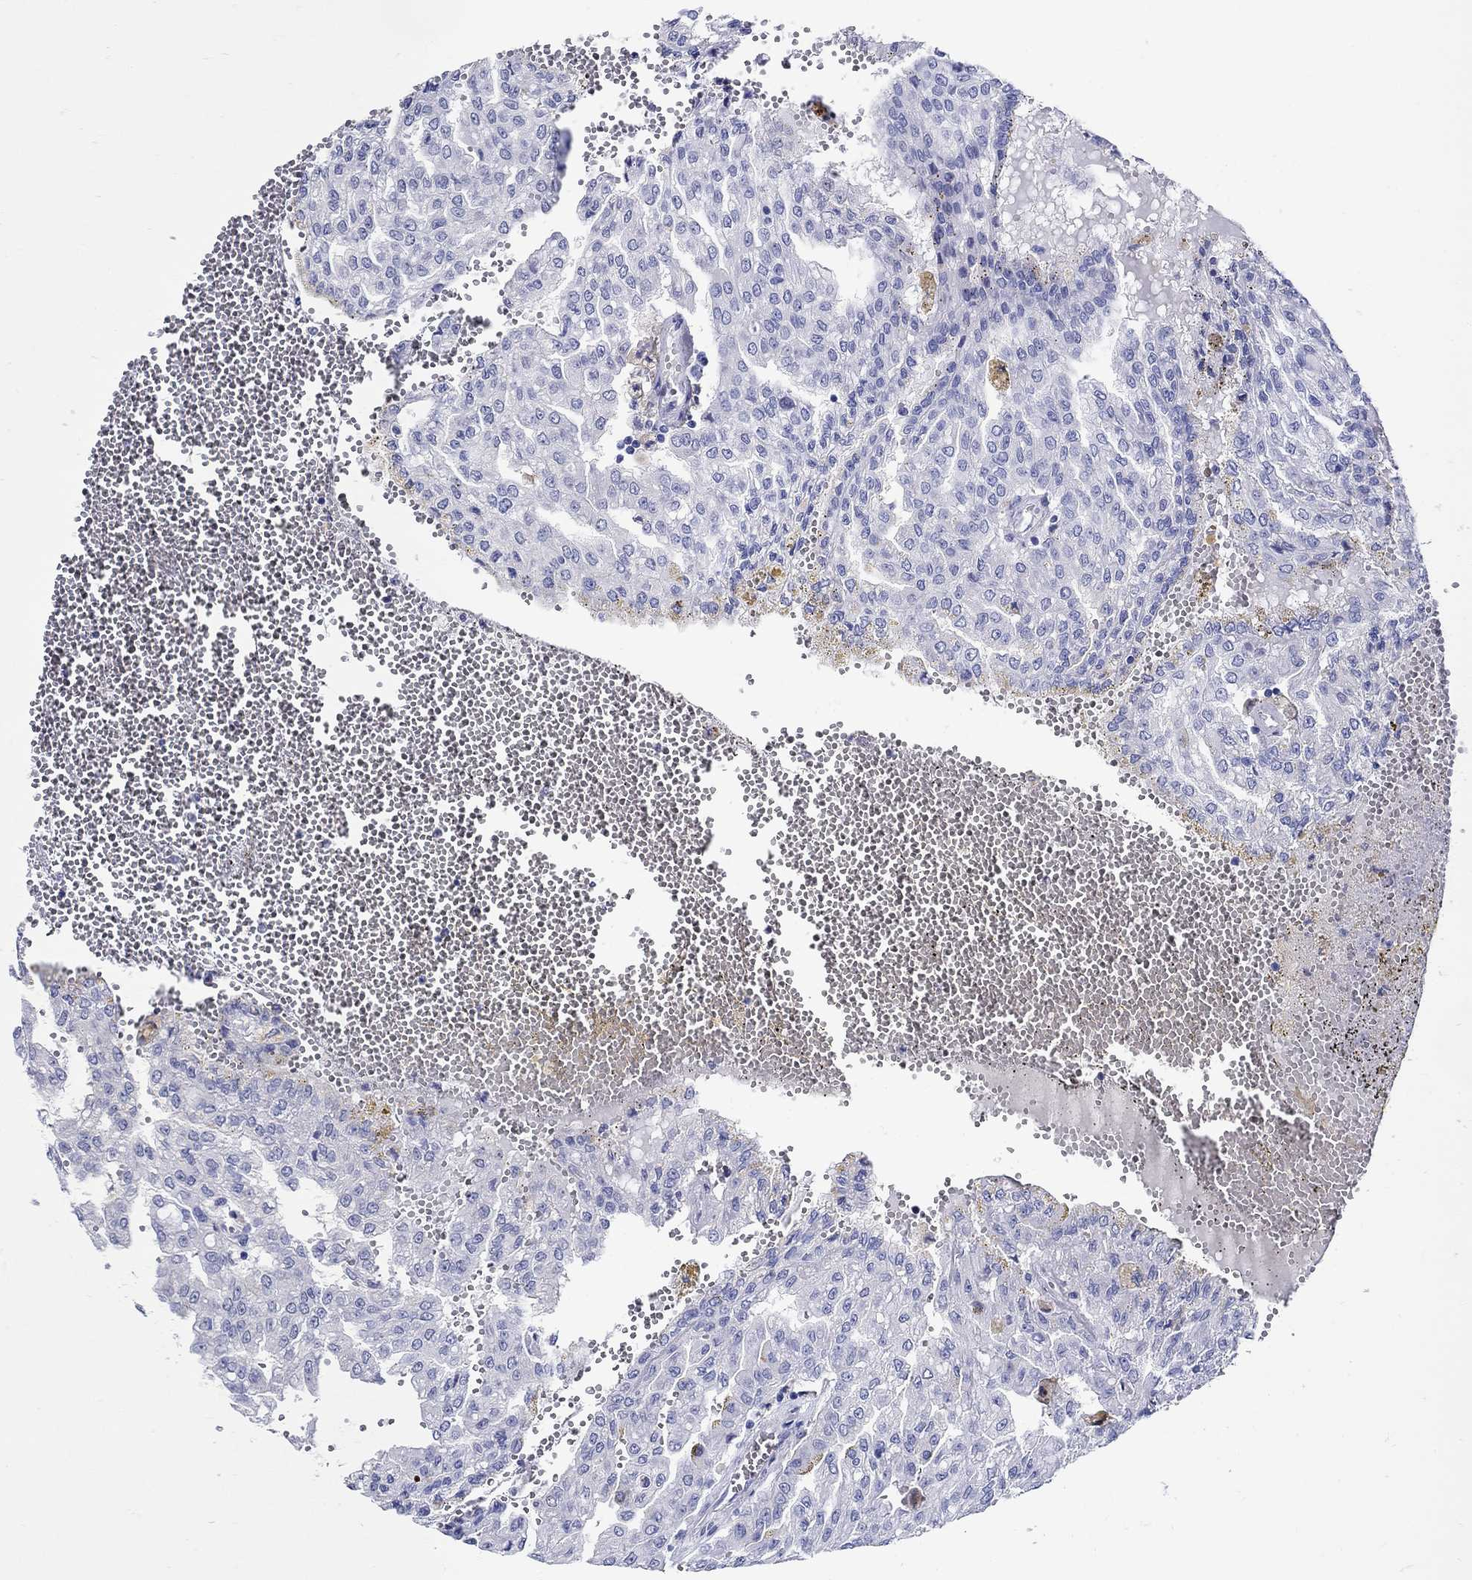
{"staining": {"intensity": "negative", "quantity": "none", "location": "none"}, "tissue": "renal cancer", "cell_type": "Tumor cells", "image_type": "cancer", "snomed": [{"axis": "morphology", "description": "Adenocarcinoma, NOS"}, {"axis": "topography", "description": "Kidney"}], "caption": "This is an immunohistochemistry histopathology image of human renal adenocarcinoma. There is no staining in tumor cells.", "gene": "CRYGS", "patient": {"sex": "male", "age": 63}}